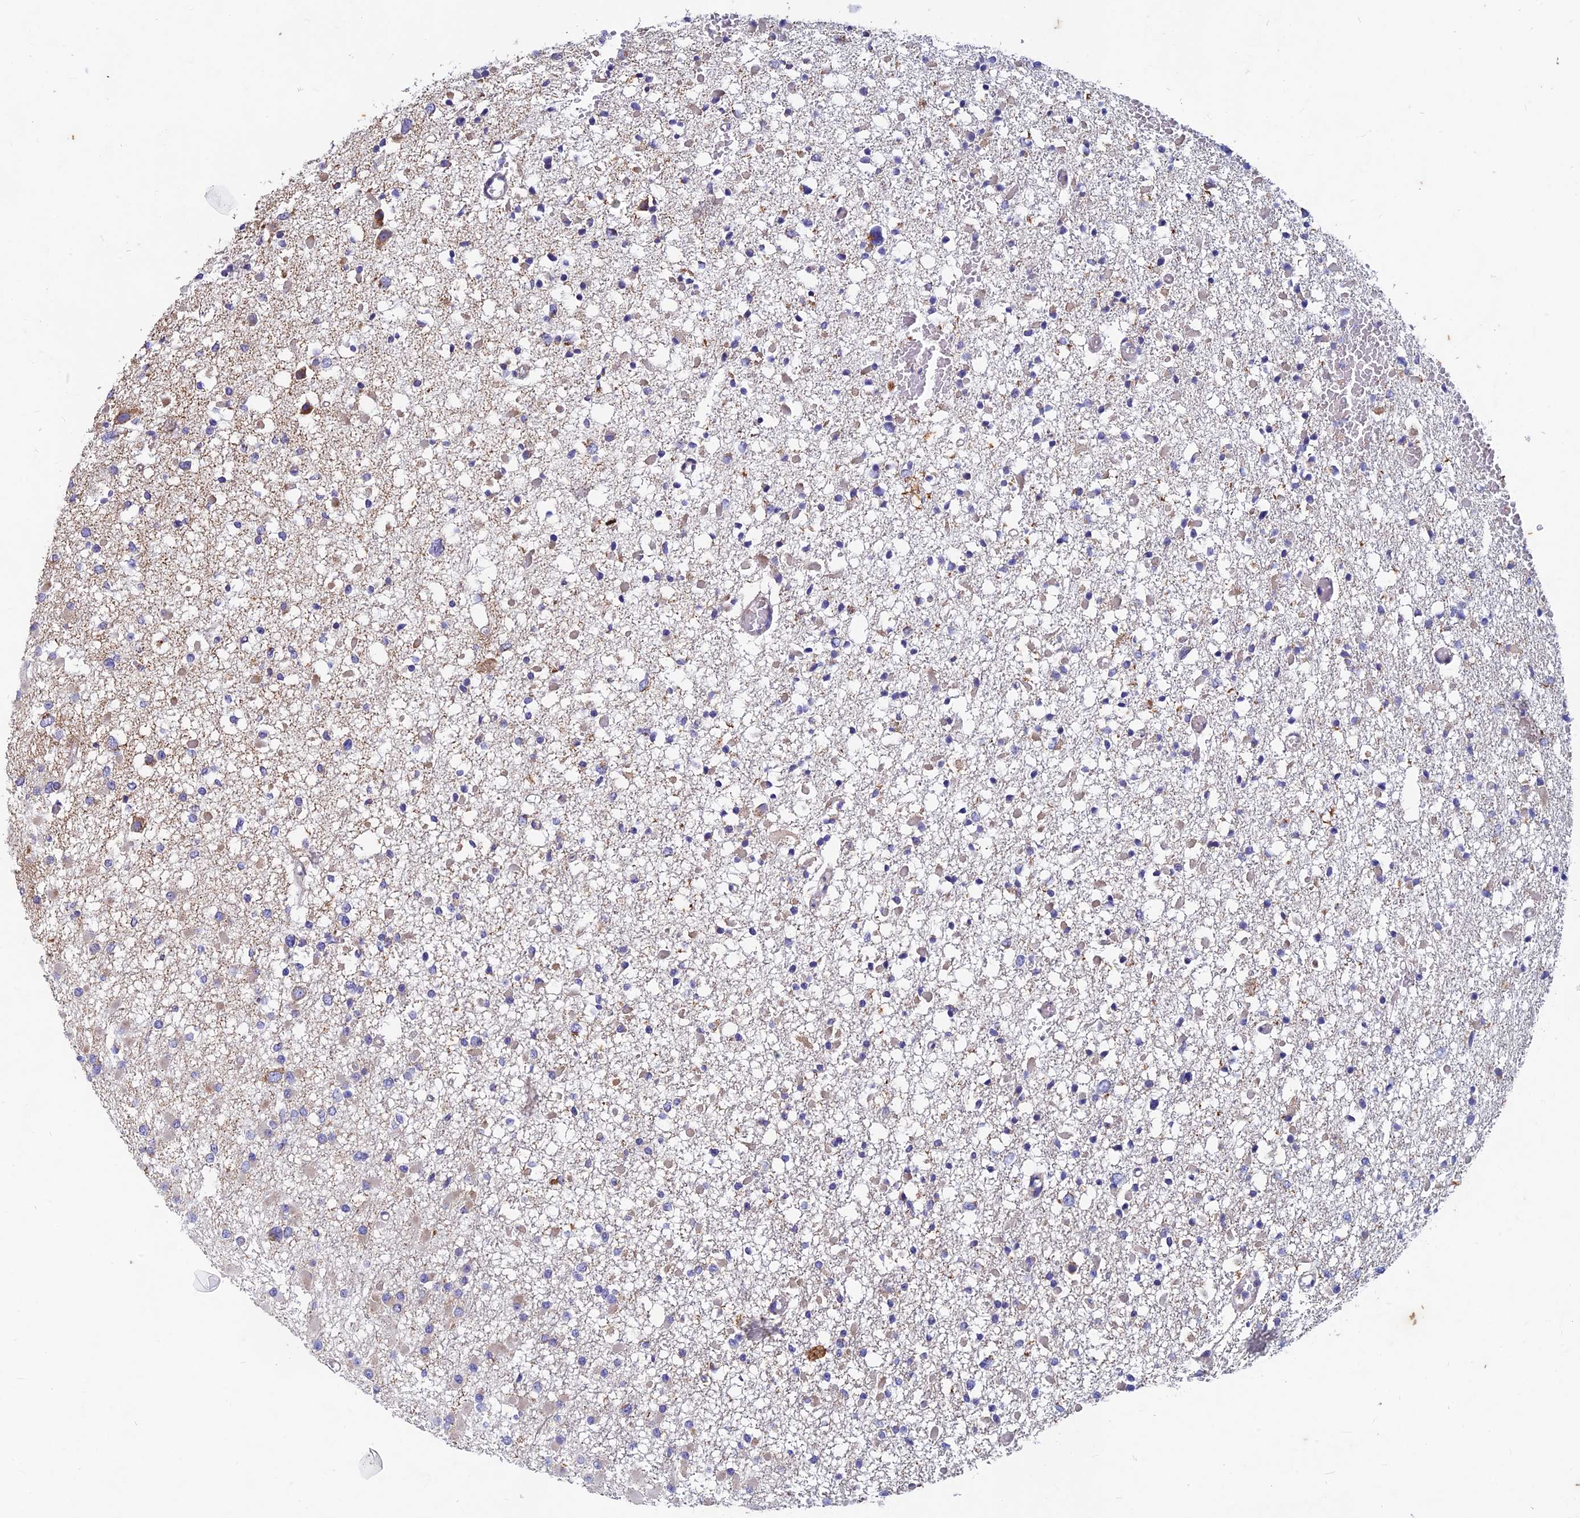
{"staining": {"intensity": "negative", "quantity": "none", "location": "none"}, "tissue": "glioma", "cell_type": "Tumor cells", "image_type": "cancer", "snomed": [{"axis": "morphology", "description": "Glioma, malignant, Low grade"}, {"axis": "topography", "description": "Brain"}], "caption": "DAB (3,3'-diaminobenzidine) immunohistochemical staining of glioma displays no significant staining in tumor cells.", "gene": "AP4S1", "patient": {"sex": "female", "age": 22}}